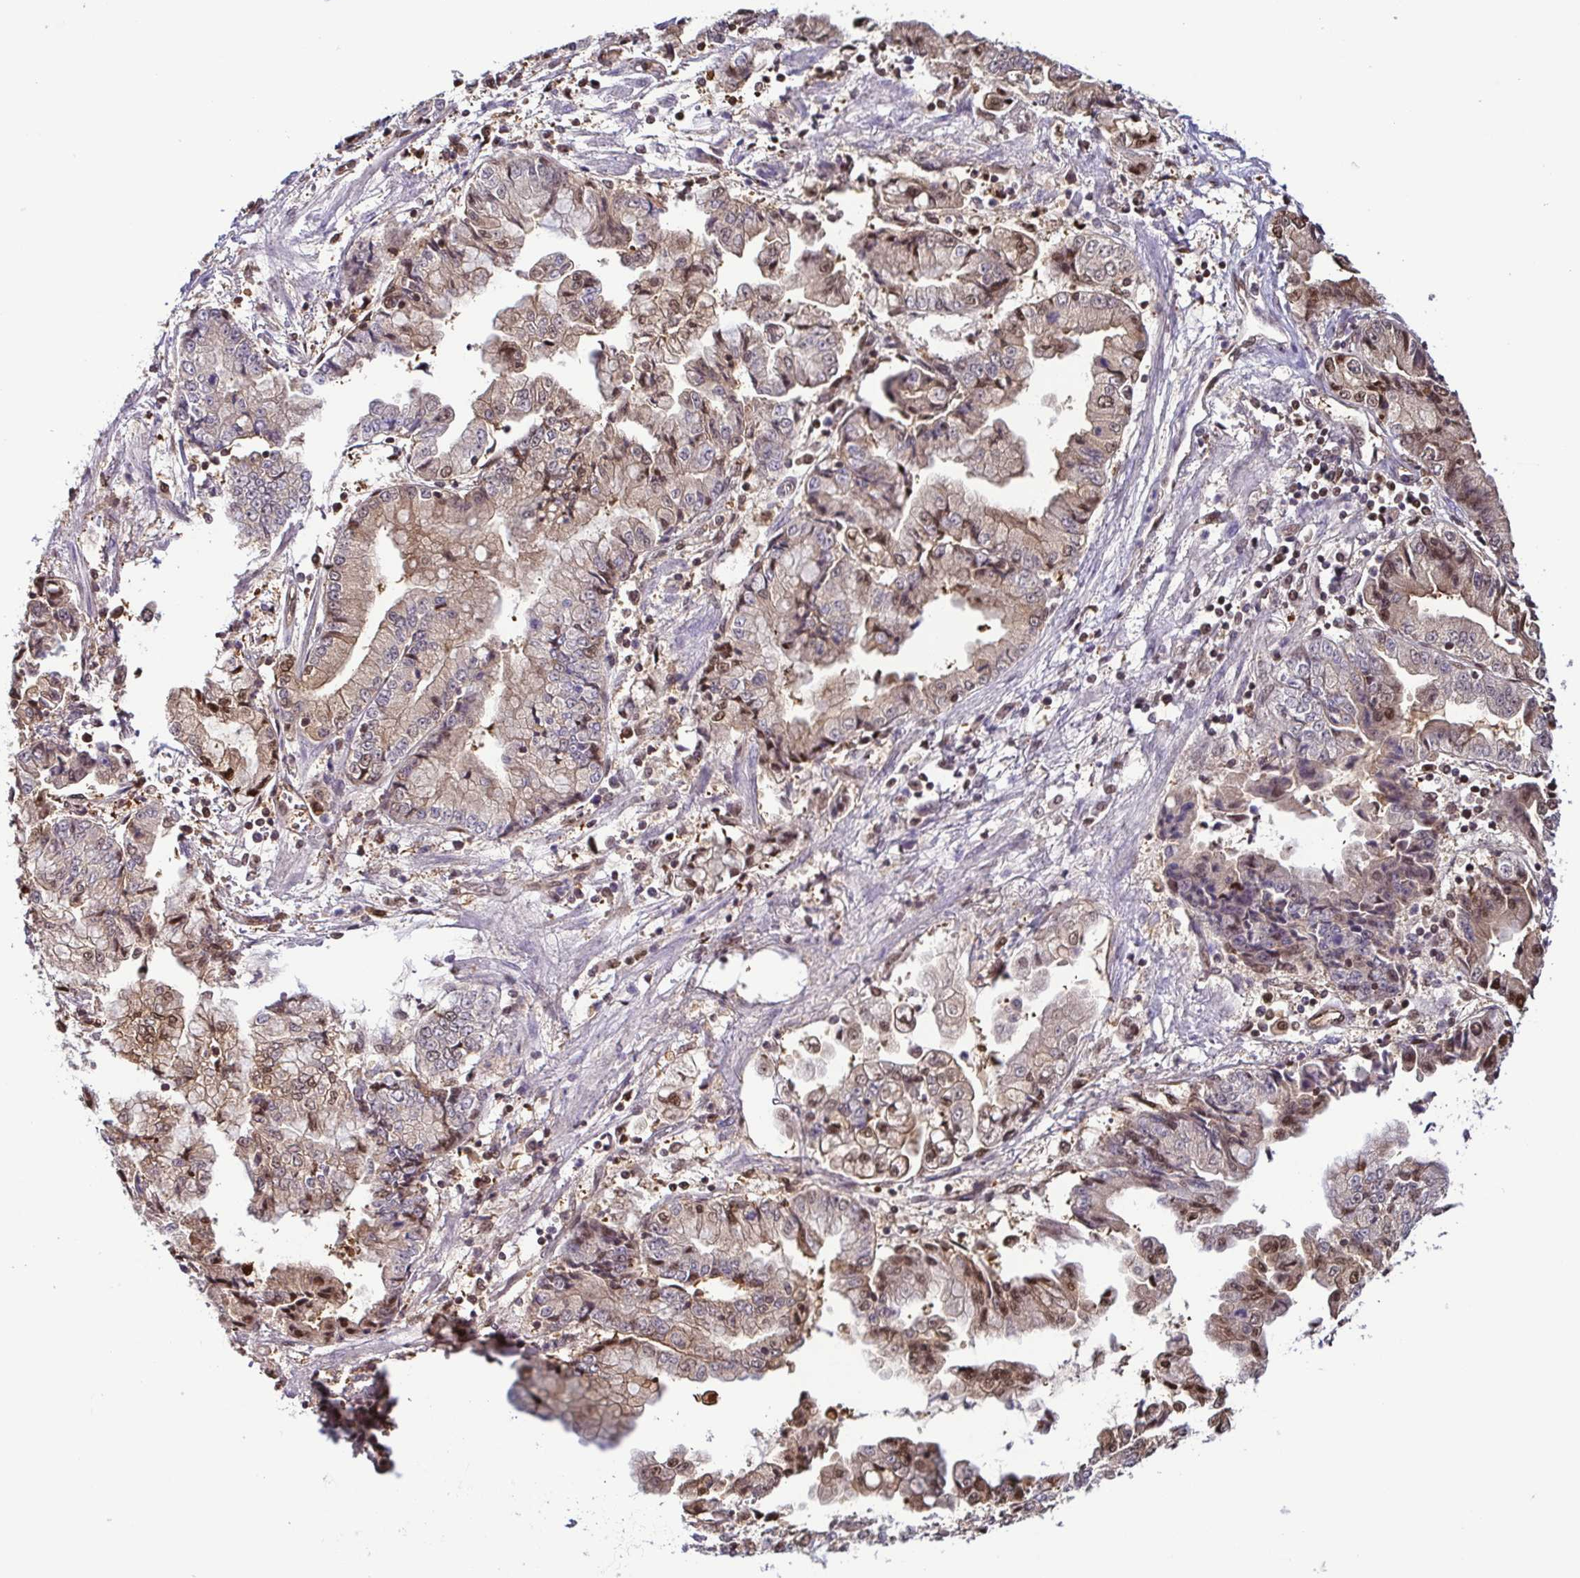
{"staining": {"intensity": "weak", "quantity": ">75%", "location": "cytoplasmic/membranous,nuclear"}, "tissue": "stomach cancer", "cell_type": "Tumor cells", "image_type": "cancer", "snomed": [{"axis": "morphology", "description": "Adenocarcinoma, NOS"}, {"axis": "topography", "description": "Stomach, upper"}], "caption": "Weak cytoplasmic/membranous and nuclear positivity is identified in approximately >75% of tumor cells in stomach cancer. (DAB IHC, brown staining for protein, blue staining for nuclei).", "gene": "PSMB9", "patient": {"sex": "female", "age": 74}}